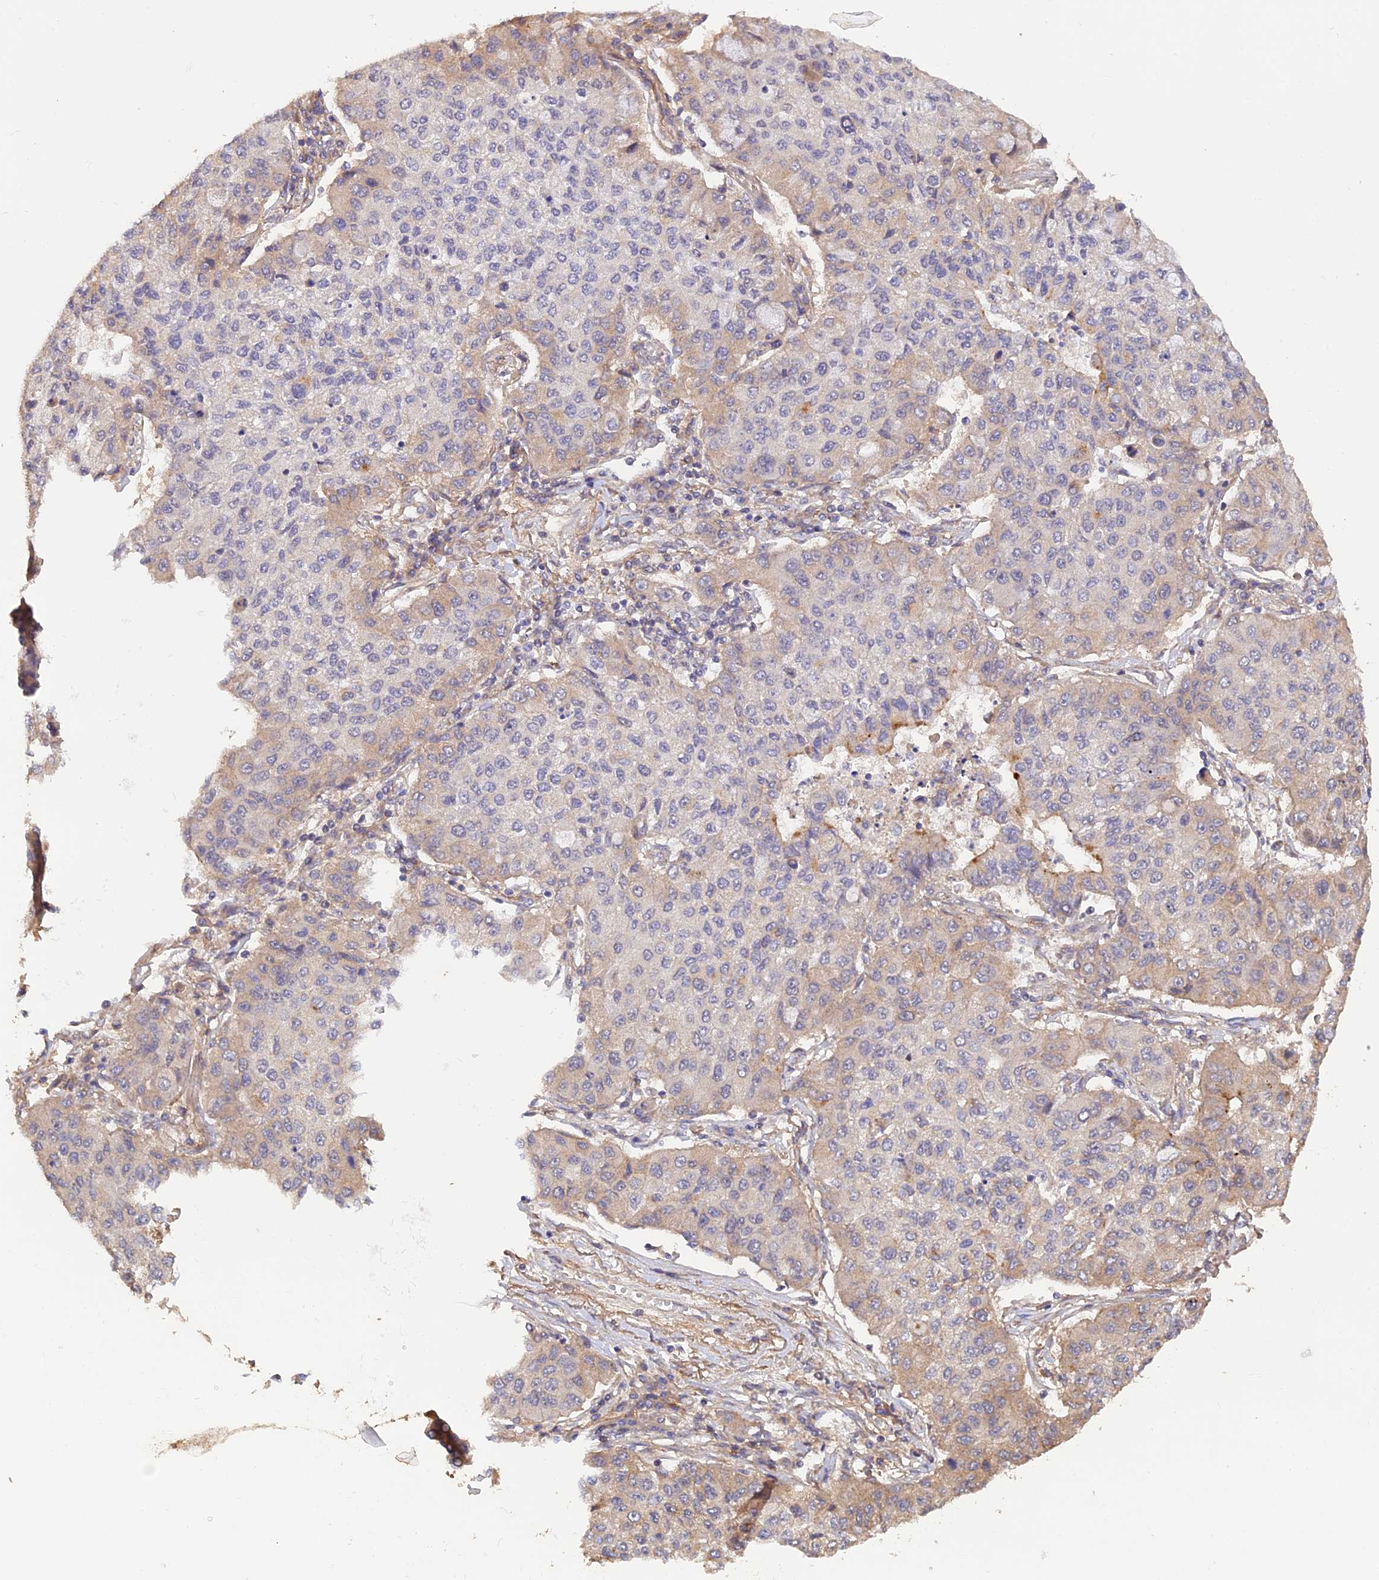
{"staining": {"intensity": "weak", "quantity": "<25%", "location": "cytoplasmic/membranous"}, "tissue": "lung cancer", "cell_type": "Tumor cells", "image_type": "cancer", "snomed": [{"axis": "morphology", "description": "Squamous cell carcinoma, NOS"}, {"axis": "topography", "description": "Lung"}], "caption": "Human lung cancer stained for a protein using immunohistochemistry (IHC) exhibits no staining in tumor cells.", "gene": "PAGR1", "patient": {"sex": "male", "age": 74}}